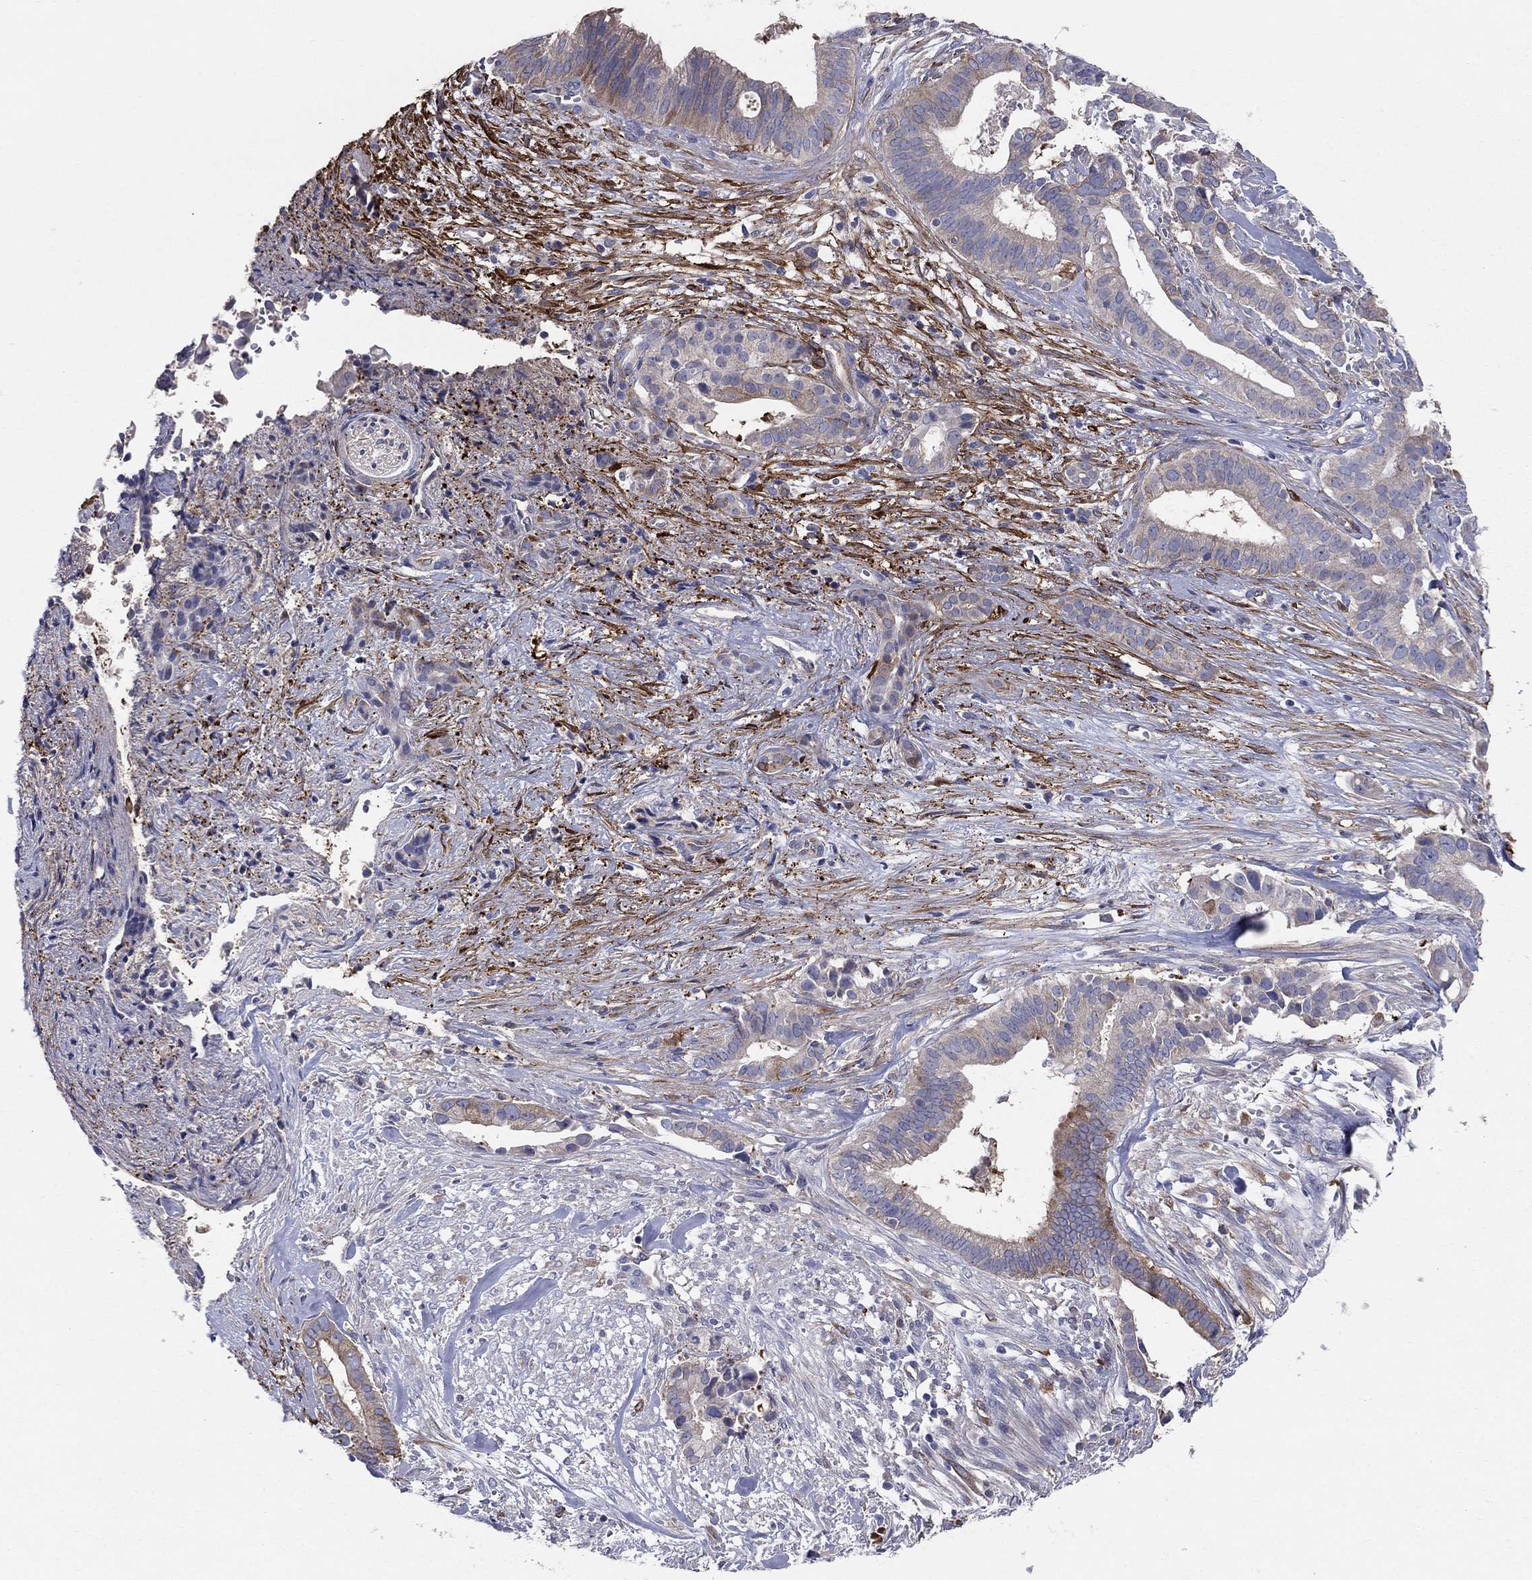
{"staining": {"intensity": "moderate", "quantity": "<25%", "location": "cytoplasmic/membranous"}, "tissue": "pancreatic cancer", "cell_type": "Tumor cells", "image_type": "cancer", "snomed": [{"axis": "morphology", "description": "Adenocarcinoma, NOS"}, {"axis": "topography", "description": "Pancreas"}], "caption": "Approximately <25% of tumor cells in pancreatic cancer reveal moderate cytoplasmic/membranous protein expression as visualized by brown immunohistochemical staining.", "gene": "EMP2", "patient": {"sex": "male", "age": 61}}